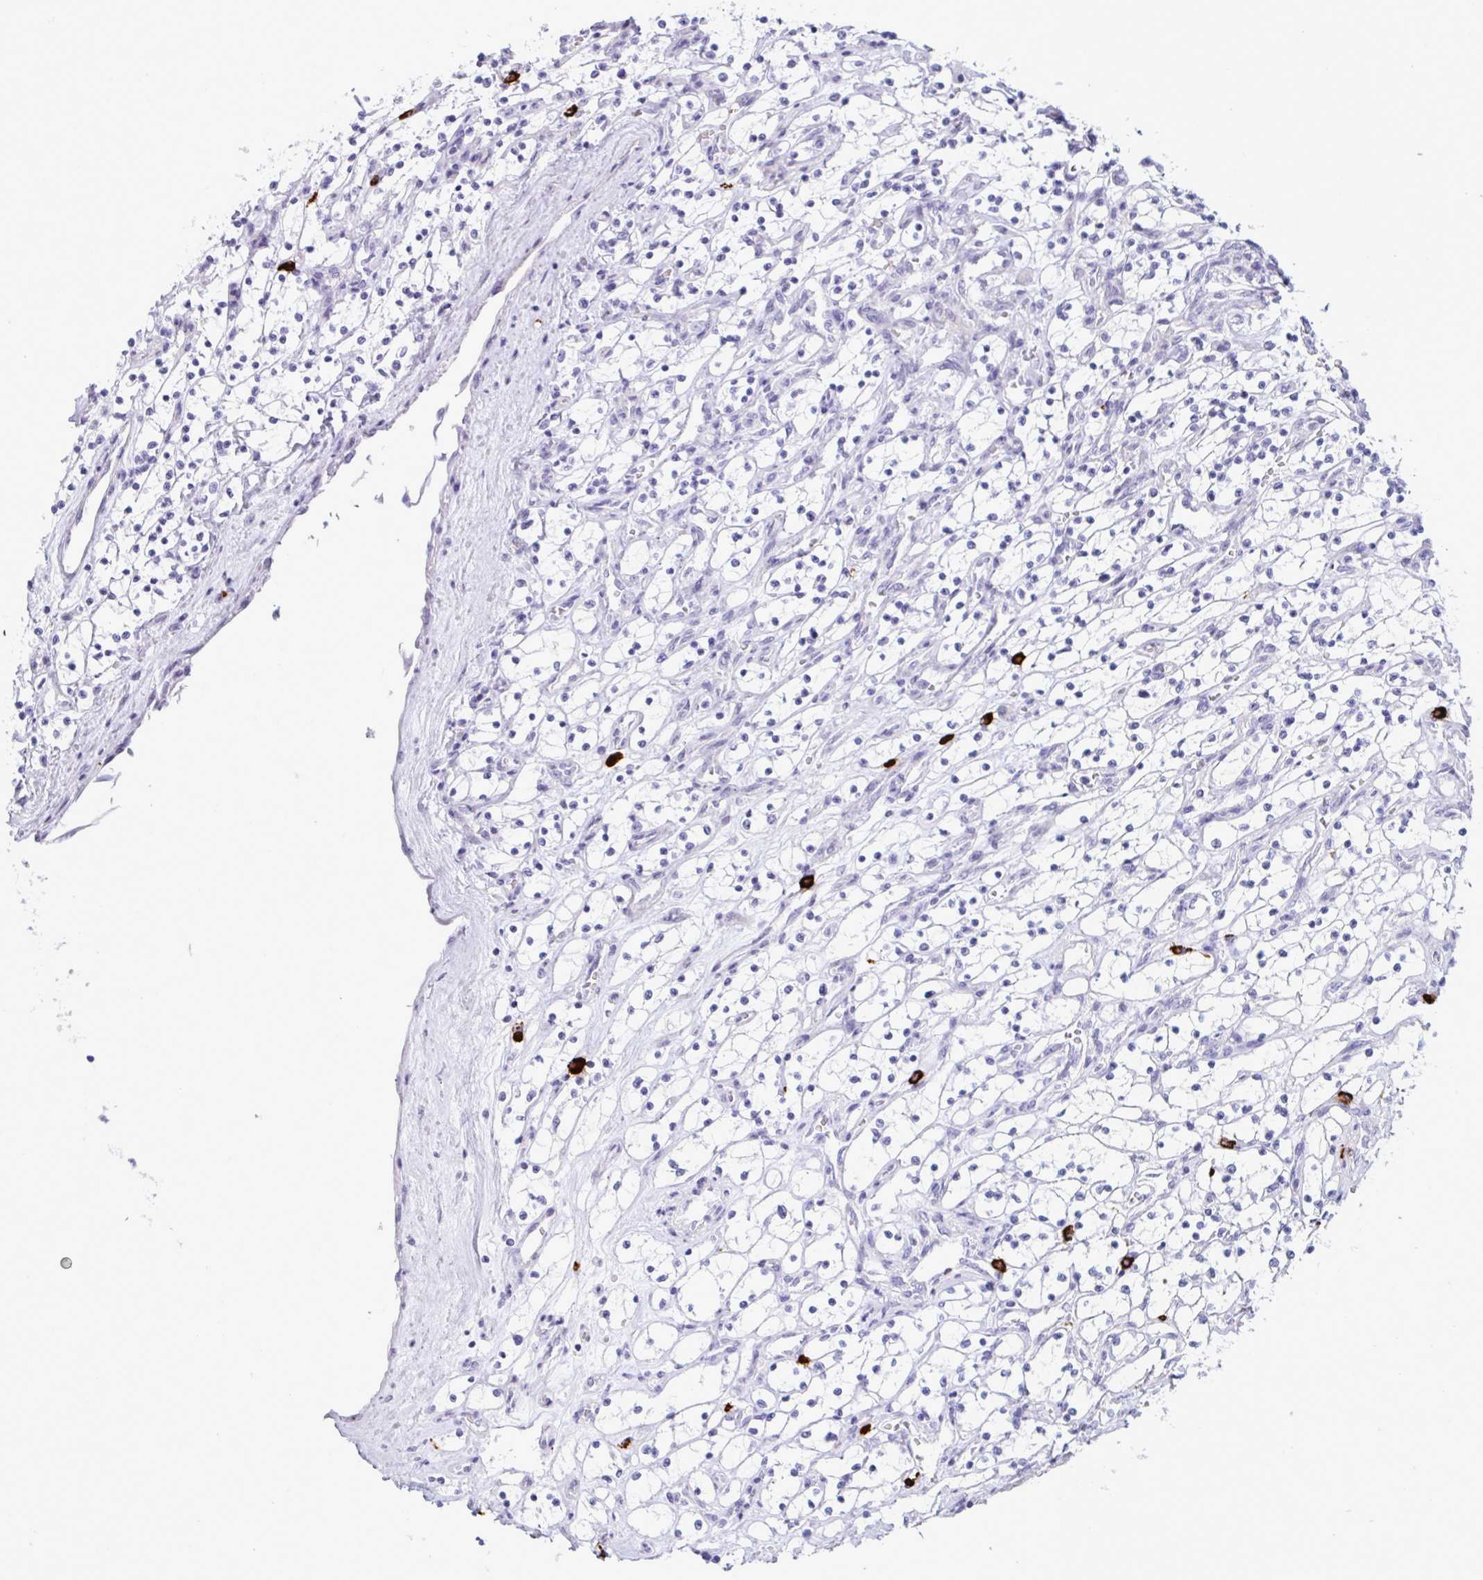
{"staining": {"intensity": "negative", "quantity": "none", "location": "none"}, "tissue": "renal cancer", "cell_type": "Tumor cells", "image_type": "cancer", "snomed": [{"axis": "morphology", "description": "Adenocarcinoma, NOS"}, {"axis": "topography", "description": "Kidney"}], "caption": "There is no significant expression in tumor cells of renal cancer. (IHC, brightfield microscopy, high magnification).", "gene": "ZNF684", "patient": {"sex": "female", "age": 69}}